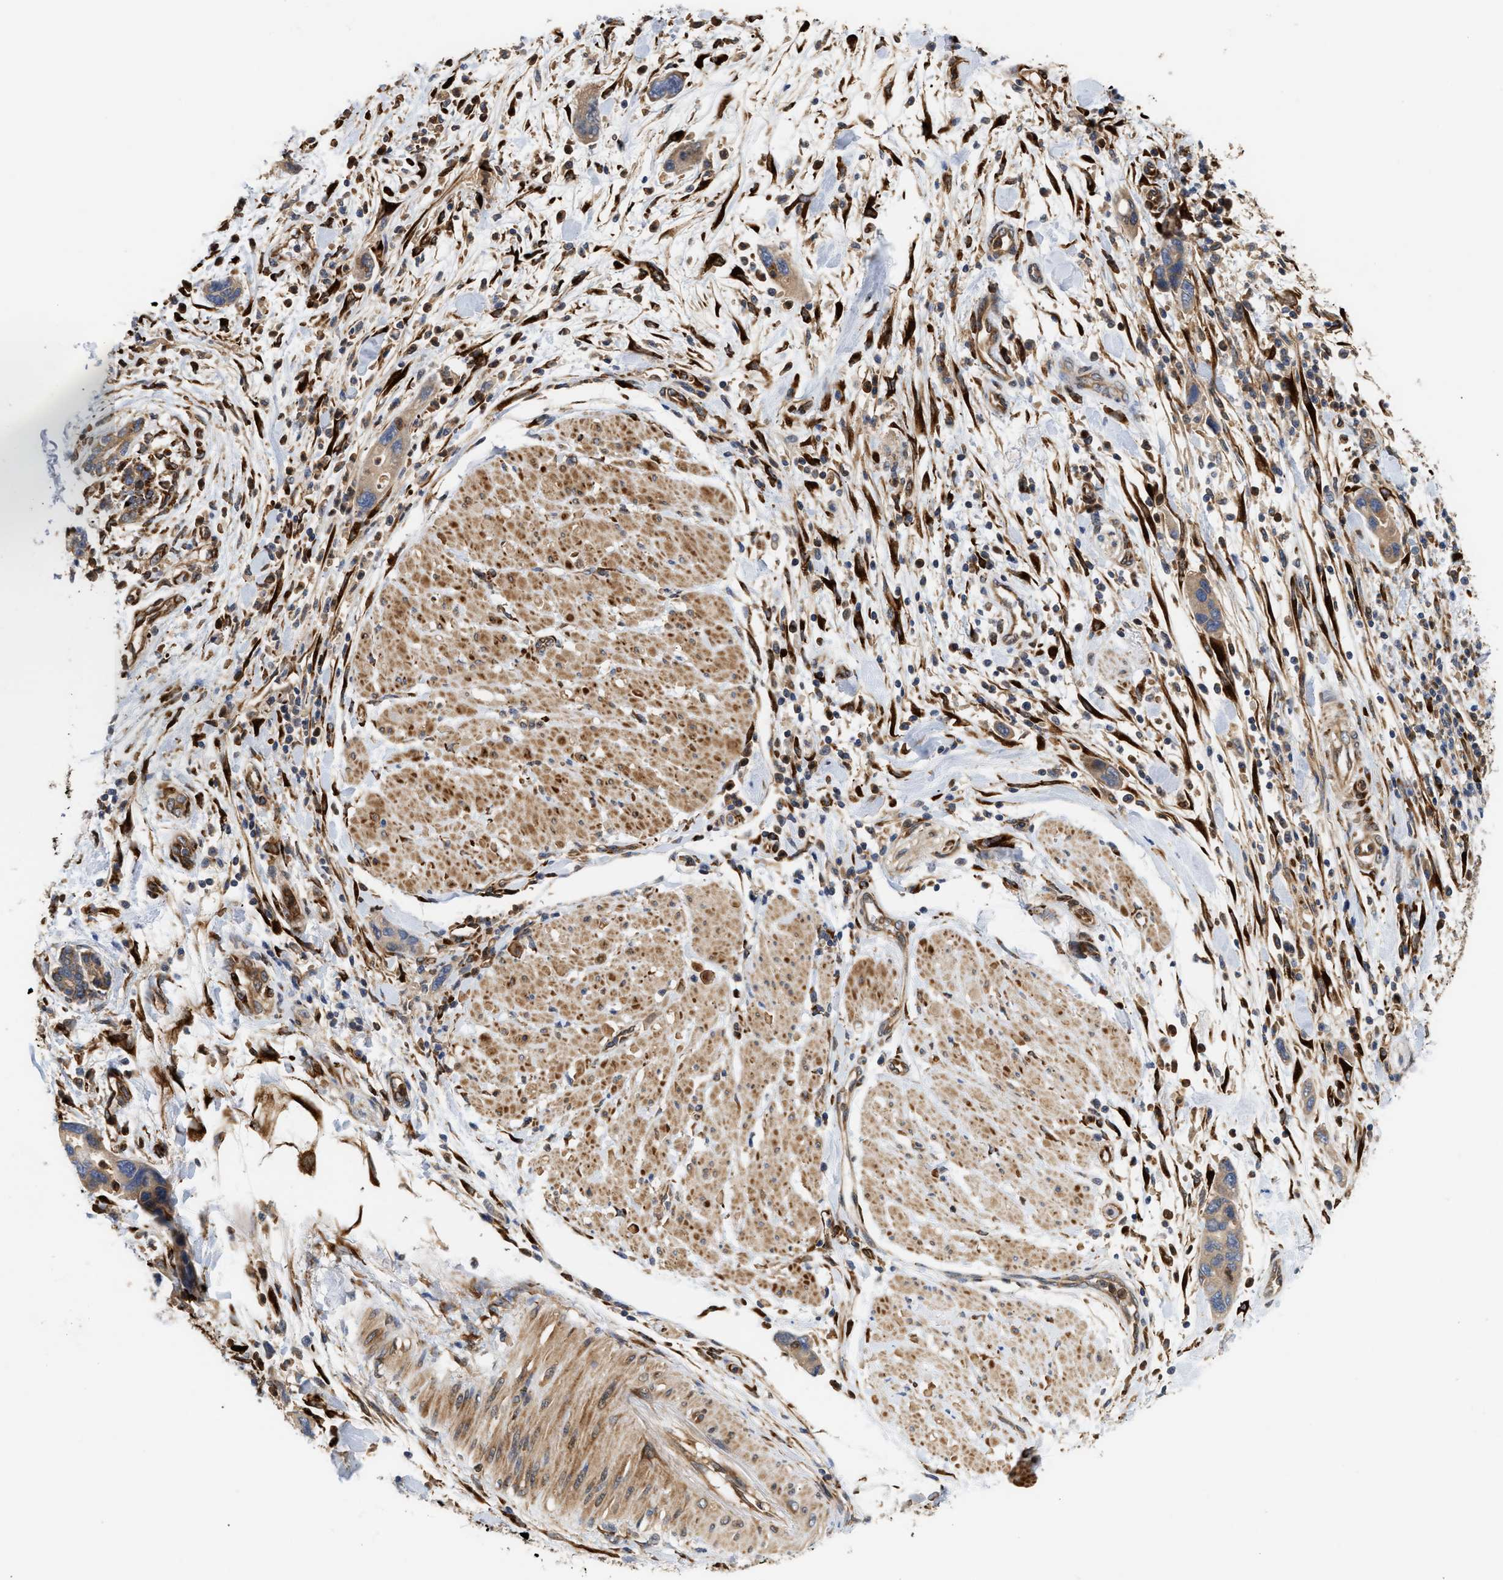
{"staining": {"intensity": "weak", "quantity": ">75%", "location": "cytoplasmic/membranous"}, "tissue": "pancreatic cancer", "cell_type": "Tumor cells", "image_type": "cancer", "snomed": [{"axis": "morphology", "description": "Normal tissue, NOS"}, {"axis": "morphology", "description": "Adenocarcinoma, NOS"}, {"axis": "topography", "description": "Pancreas"}], "caption": "Protein expression analysis of human pancreatic cancer reveals weak cytoplasmic/membranous positivity in approximately >75% of tumor cells.", "gene": "PLCD1", "patient": {"sex": "female", "age": 71}}